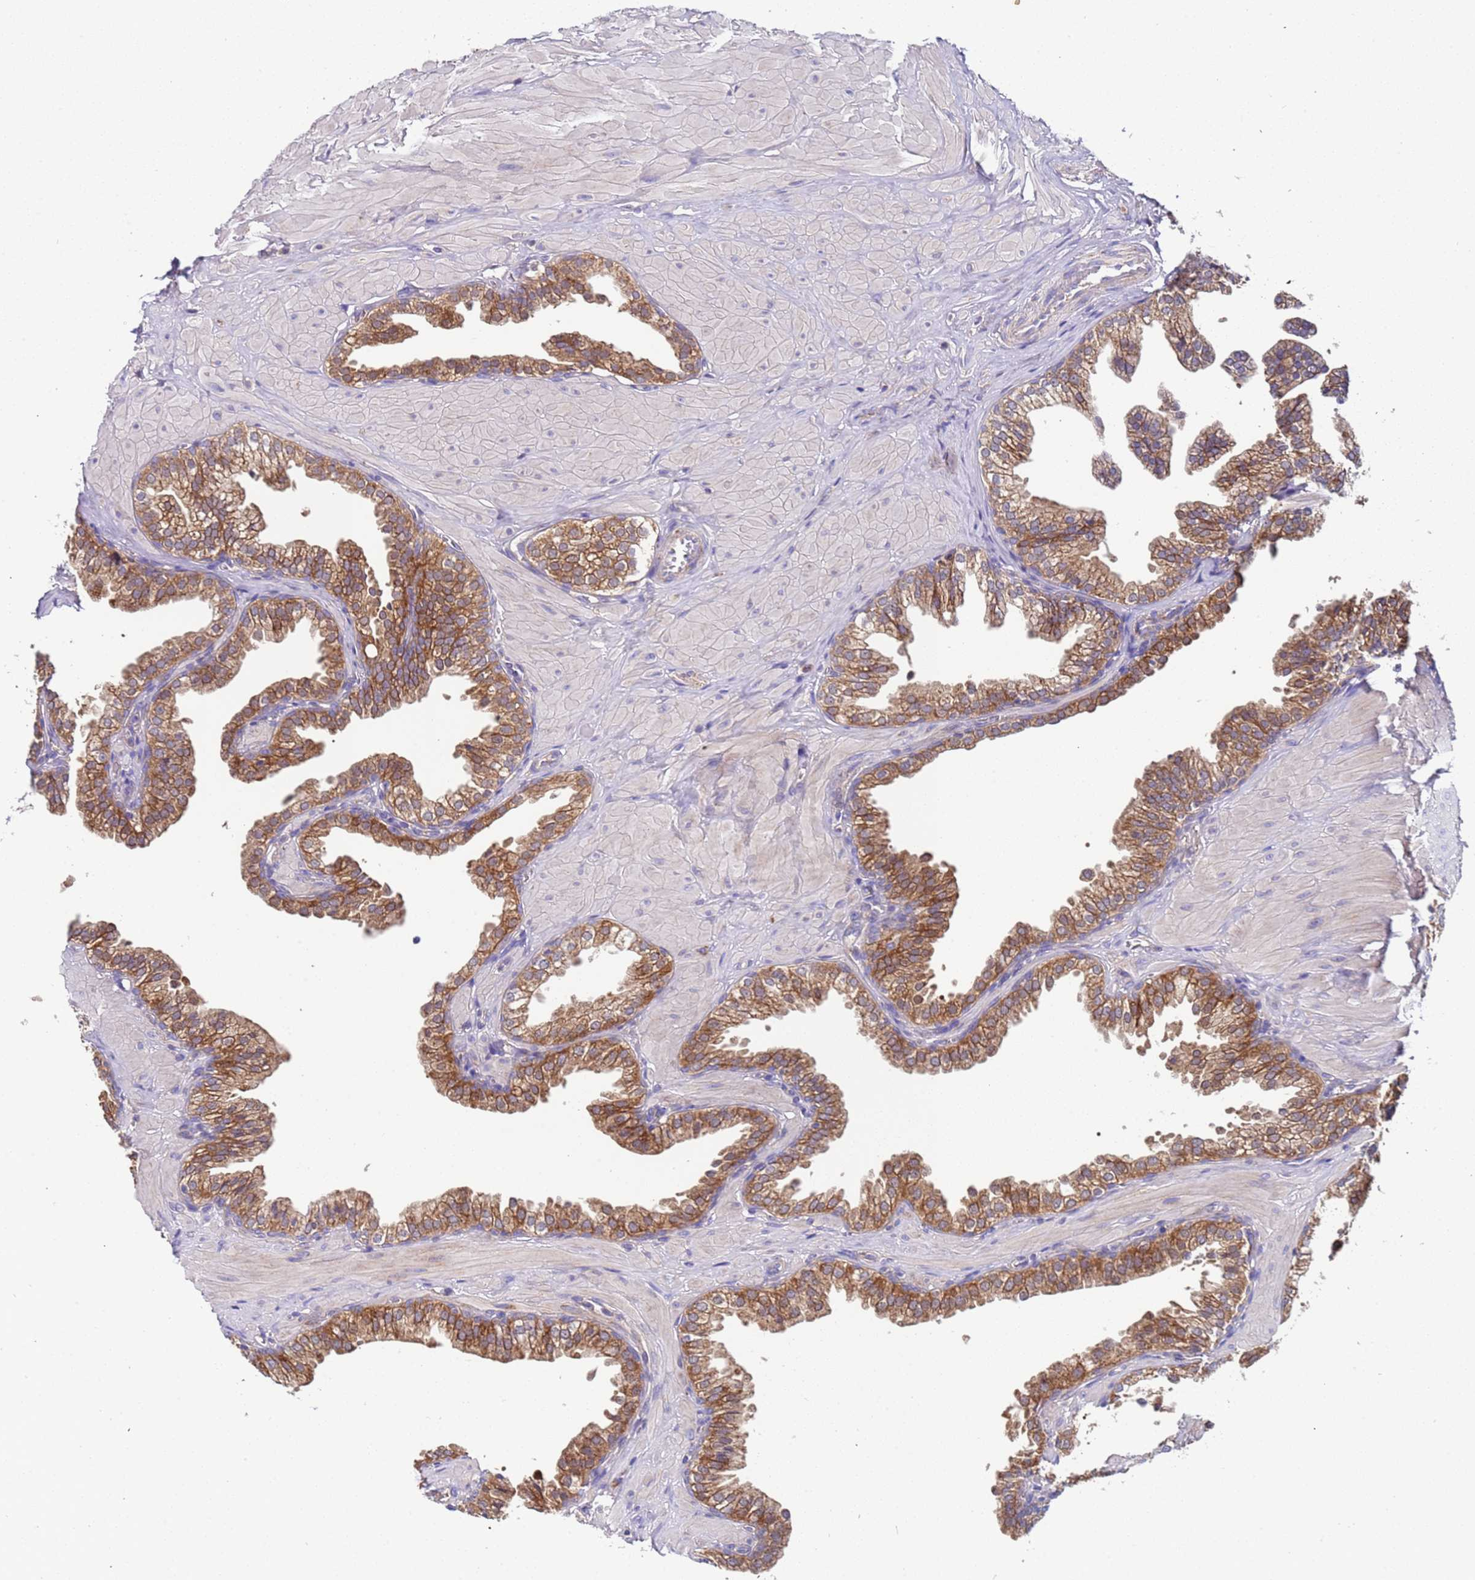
{"staining": {"intensity": "moderate", "quantity": ">75%", "location": "cytoplasmic/membranous"}, "tissue": "prostate", "cell_type": "Glandular cells", "image_type": "normal", "snomed": [{"axis": "morphology", "description": "Normal tissue, NOS"}, {"axis": "topography", "description": "Prostate"}, {"axis": "topography", "description": "Peripheral nerve tissue"}], "caption": "Immunohistochemical staining of unremarkable human prostate demonstrates medium levels of moderate cytoplasmic/membranous staining in about >75% of glandular cells.", "gene": "TMEM126A", "patient": {"sex": "male", "age": 55}}